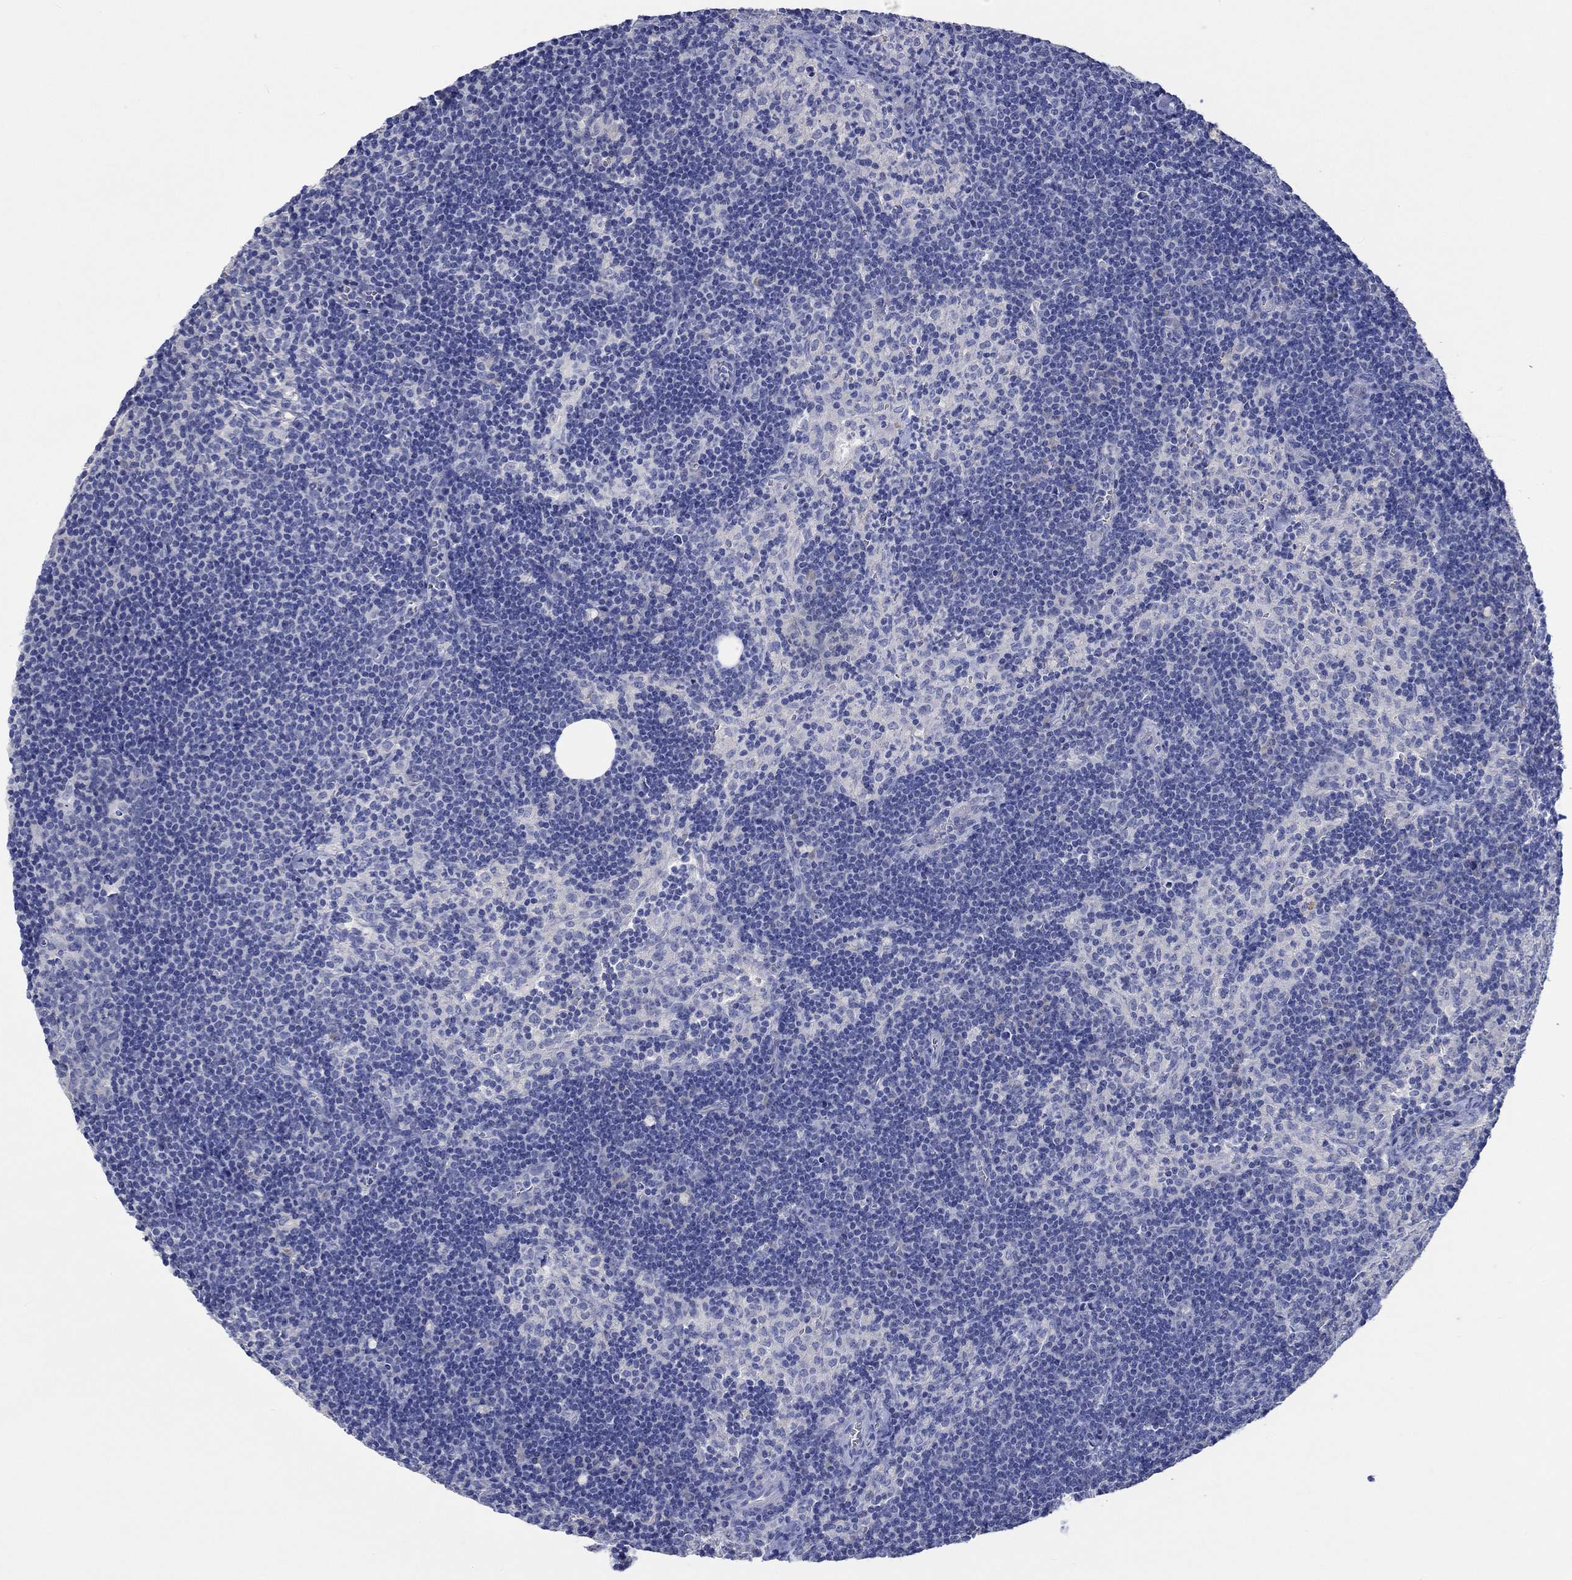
{"staining": {"intensity": "negative", "quantity": "none", "location": "none"}, "tissue": "lymph node", "cell_type": "Non-germinal center cells", "image_type": "normal", "snomed": [{"axis": "morphology", "description": "Normal tissue, NOS"}, {"axis": "topography", "description": "Lymph node"}], "caption": "This is a photomicrograph of IHC staining of normal lymph node, which shows no staining in non-germinal center cells.", "gene": "KCNA1", "patient": {"sex": "female", "age": 34}}